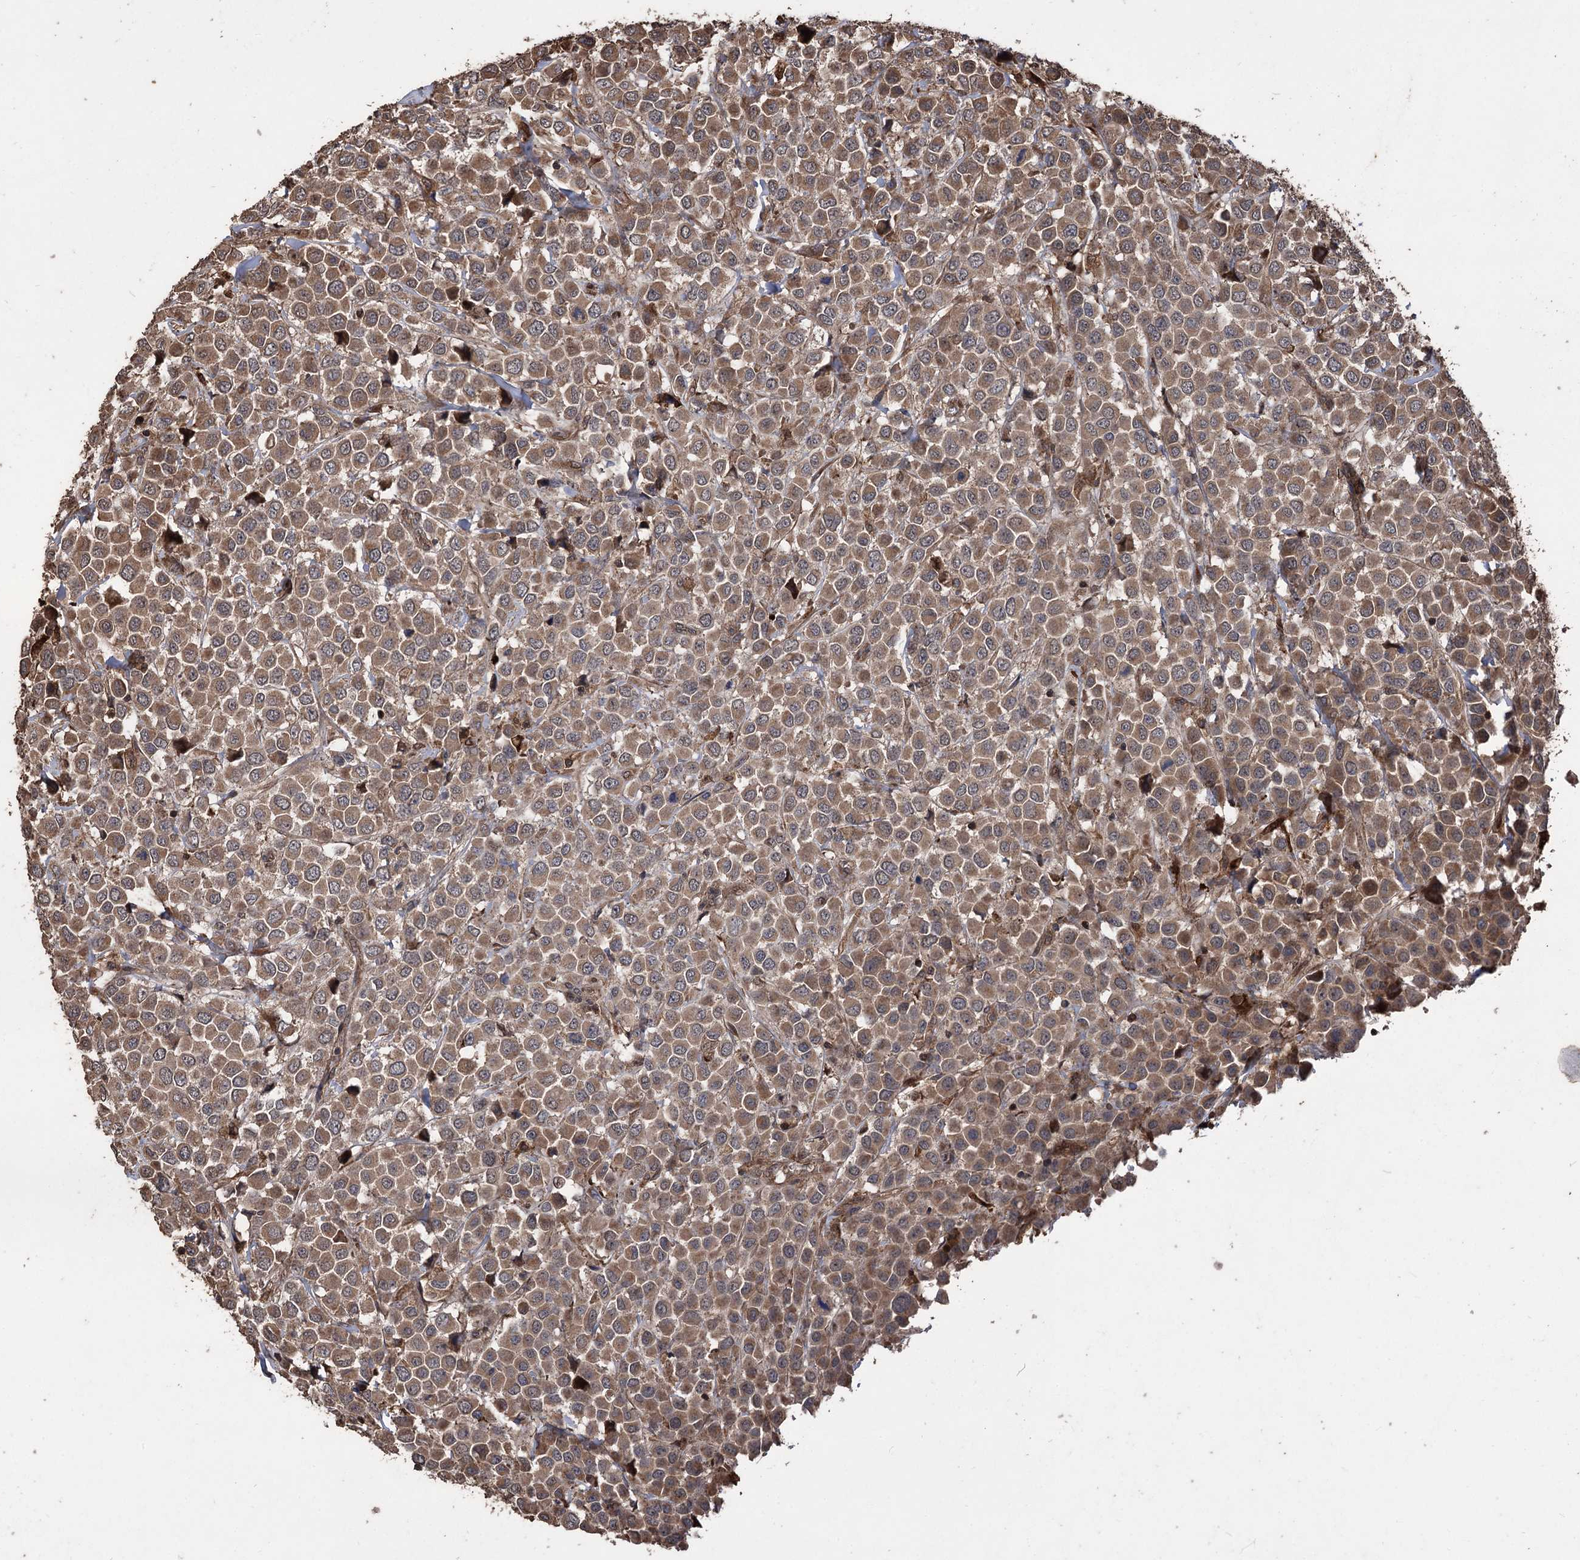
{"staining": {"intensity": "moderate", "quantity": ">75%", "location": "cytoplasmic/membranous"}, "tissue": "breast cancer", "cell_type": "Tumor cells", "image_type": "cancer", "snomed": [{"axis": "morphology", "description": "Duct carcinoma"}, {"axis": "topography", "description": "Breast"}], "caption": "Breast cancer (infiltrating ductal carcinoma) stained with DAB IHC shows medium levels of moderate cytoplasmic/membranous staining in about >75% of tumor cells. (DAB = brown stain, brightfield microscopy at high magnification).", "gene": "RASSF3", "patient": {"sex": "female", "age": 61}}